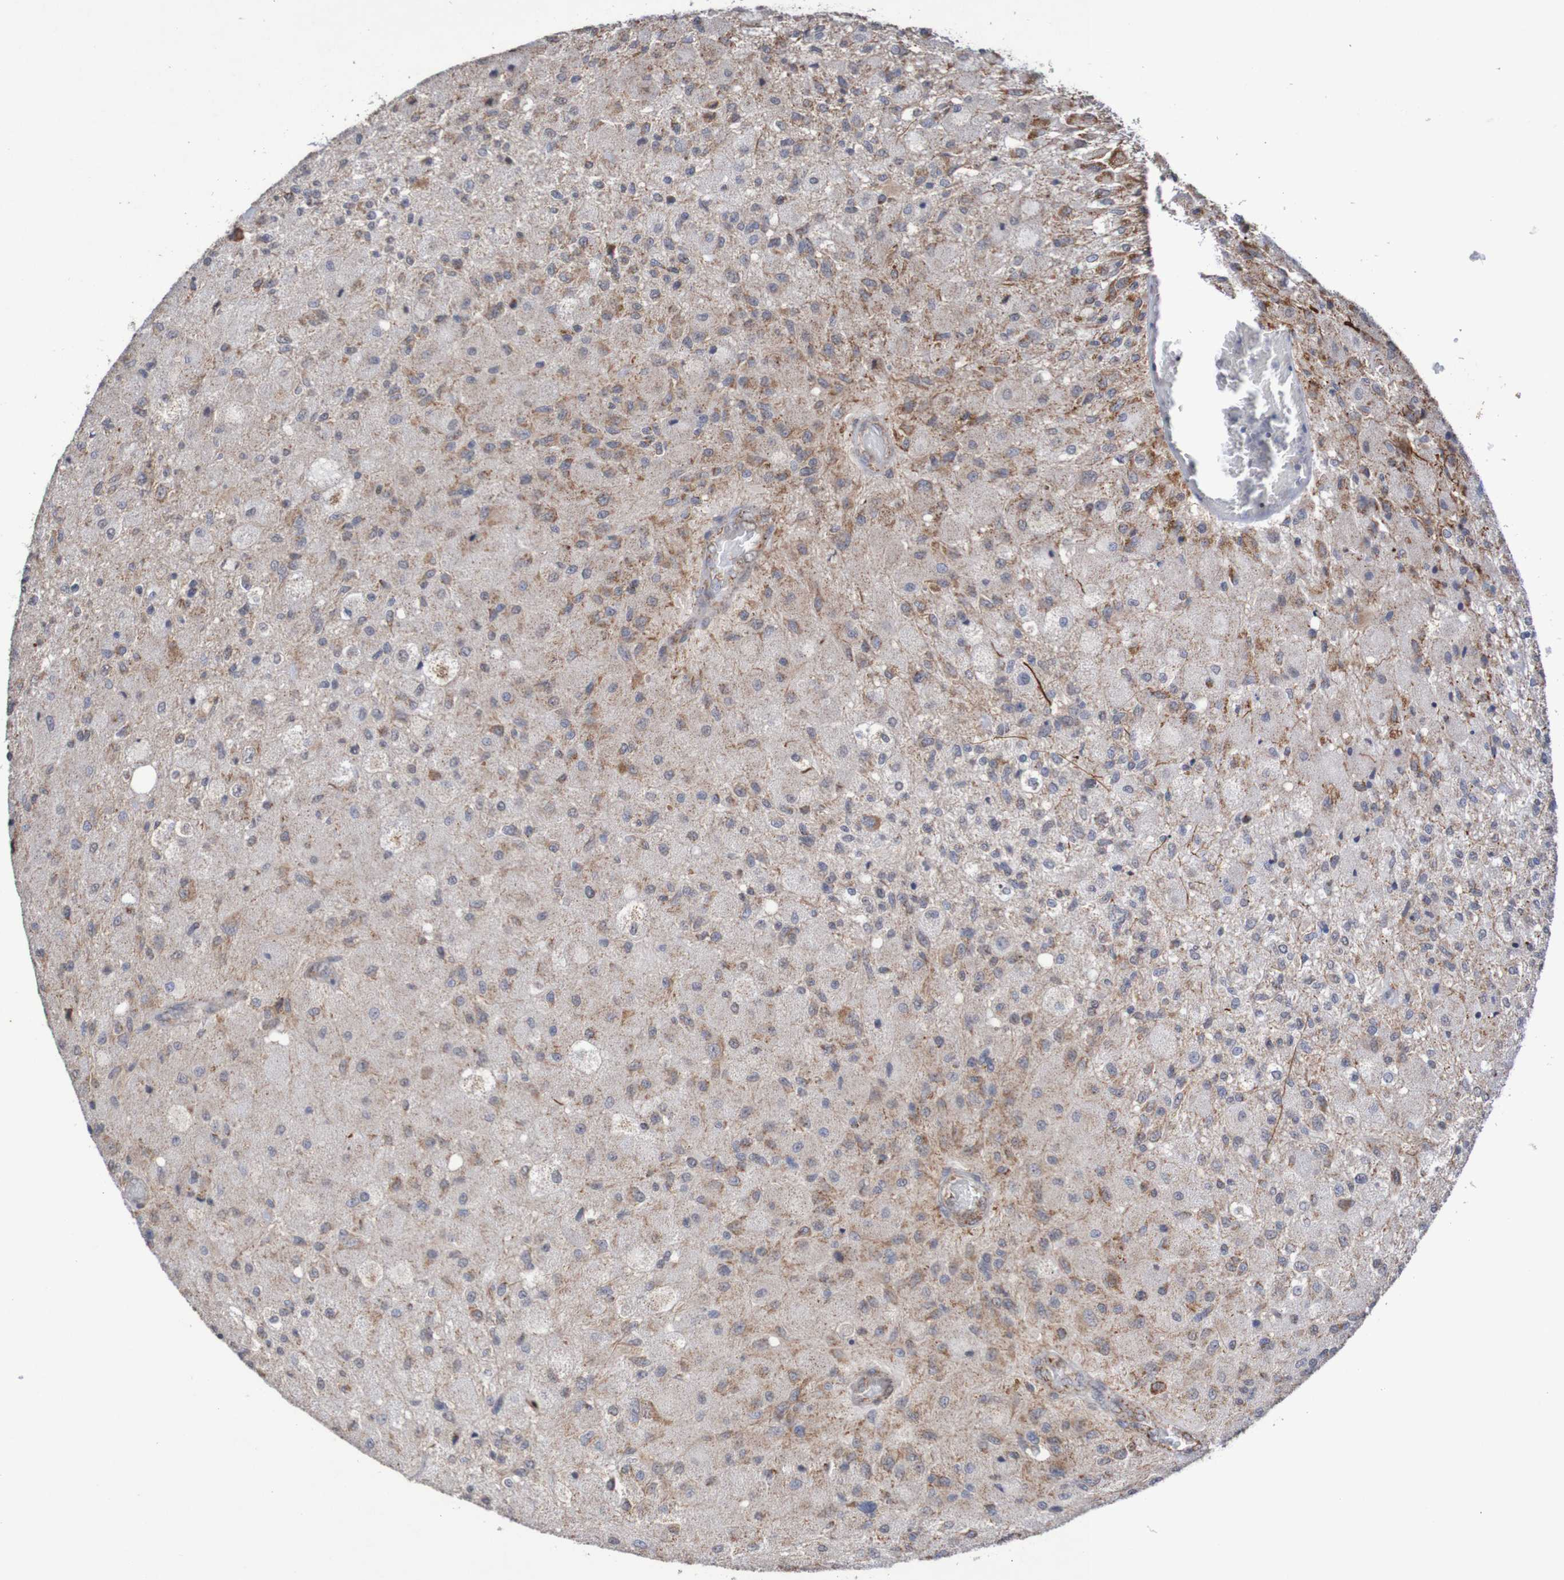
{"staining": {"intensity": "weak", "quantity": "25%-75%", "location": "cytoplasmic/membranous"}, "tissue": "glioma", "cell_type": "Tumor cells", "image_type": "cancer", "snomed": [{"axis": "morphology", "description": "Normal tissue, NOS"}, {"axis": "morphology", "description": "Glioma, malignant, High grade"}, {"axis": "topography", "description": "Cerebral cortex"}], "caption": "Immunohistochemical staining of glioma demonstrates weak cytoplasmic/membranous protein staining in approximately 25%-75% of tumor cells.", "gene": "DVL1", "patient": {"sex": "male", "age": 77}}